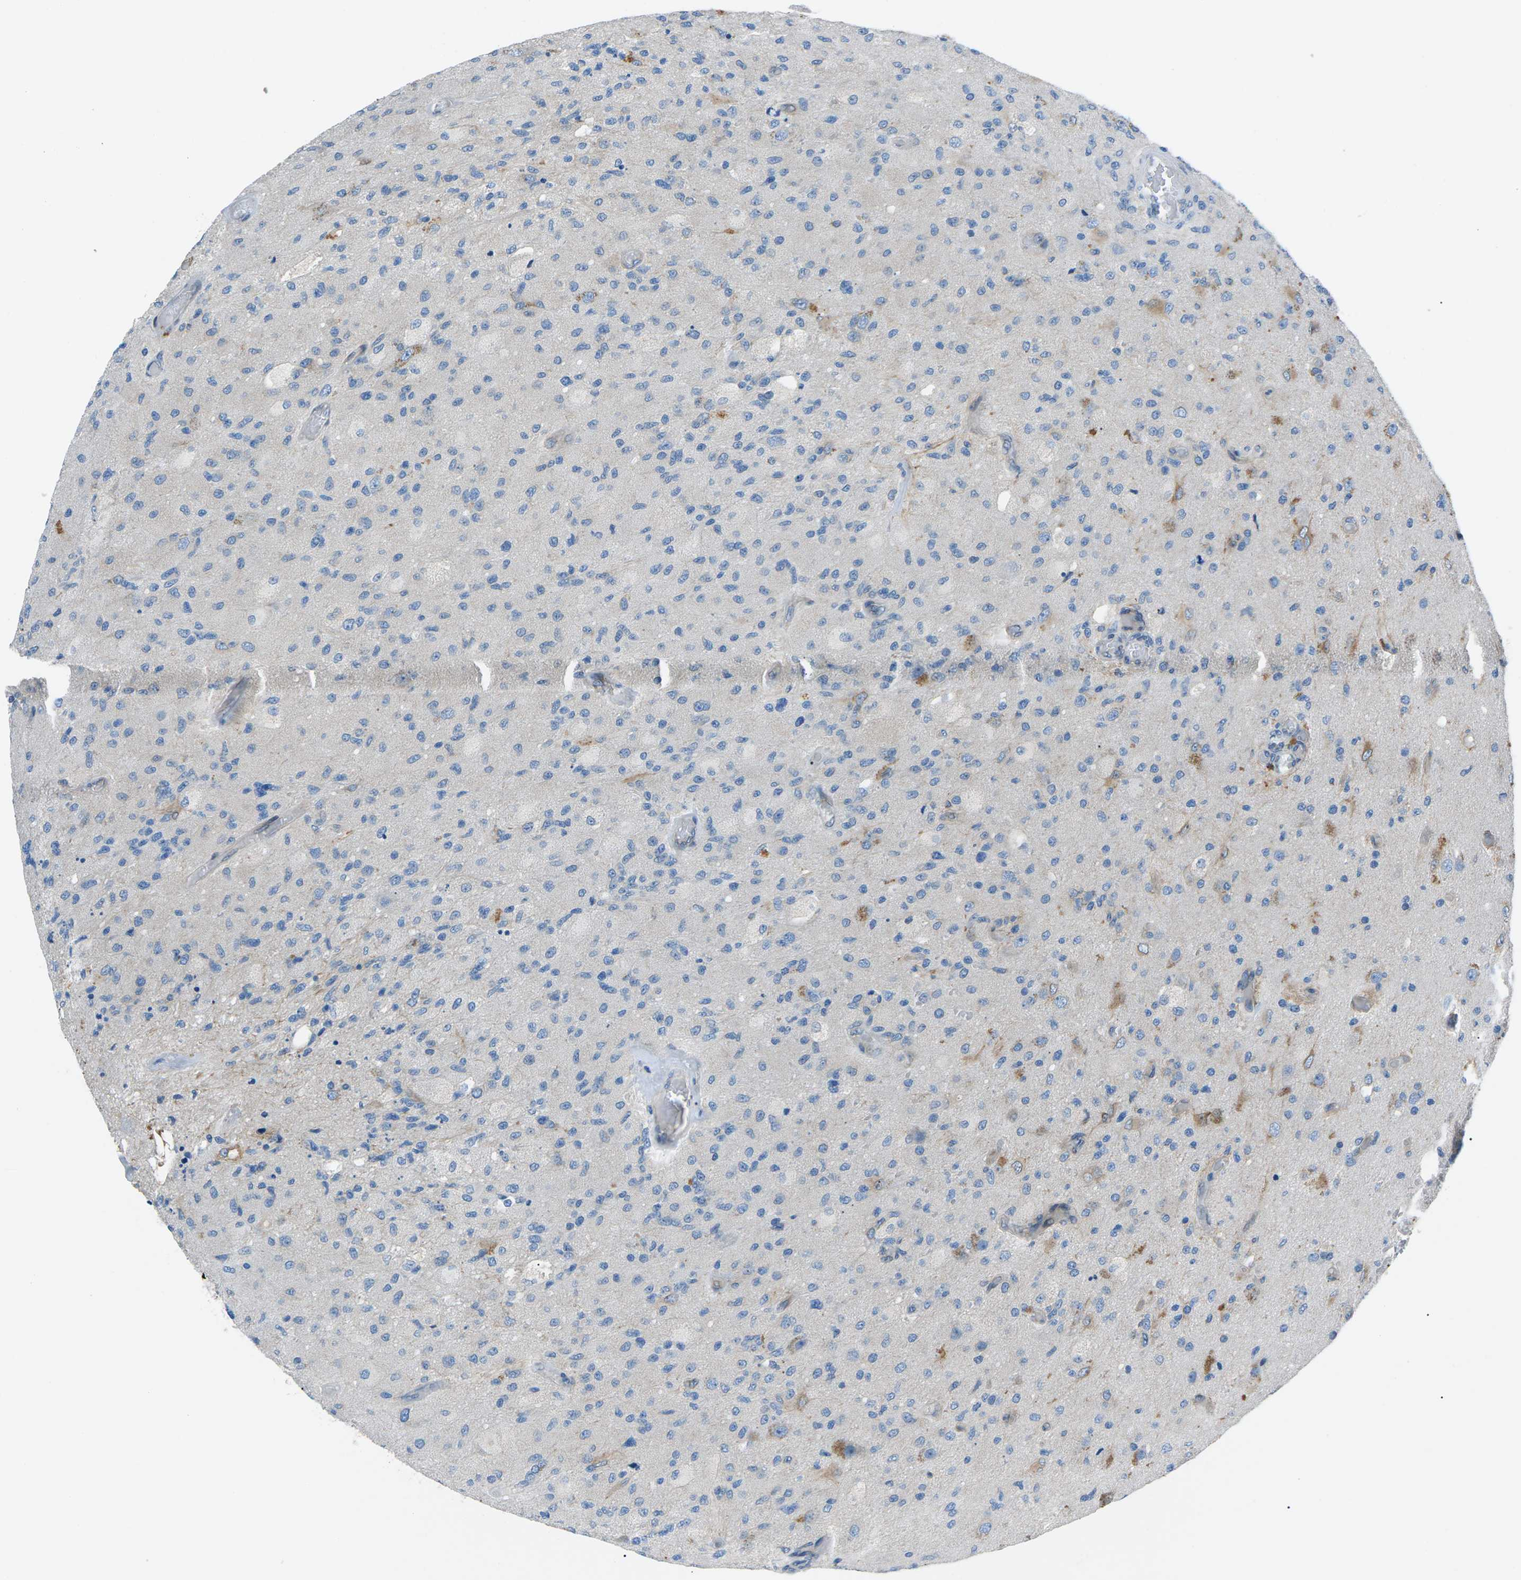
{"staining": {"intensity": "moderate", "quantity": "<25%", "location": "cytoplasmic/membranous"}, "tissue": "glioma", "cell_type": "Tumor cells", "image_type": "cancer", "snomed": [{"axis": "morphology", "description": "Normal tissue, NOS"}, {"axis": "morphology", "description": "Glioma, malignant, High grade"}, {"axis": "topography", "description": "Cerebral cortex"}], "caption": "Protein expression analysis of malignant glioma (high-grade) shows moderate cytoplasmic/membranous staining in approximately <25% of tumor cells.", "gene": "ZDHHC24", "patient": {"sex": "male", "age": 77}}